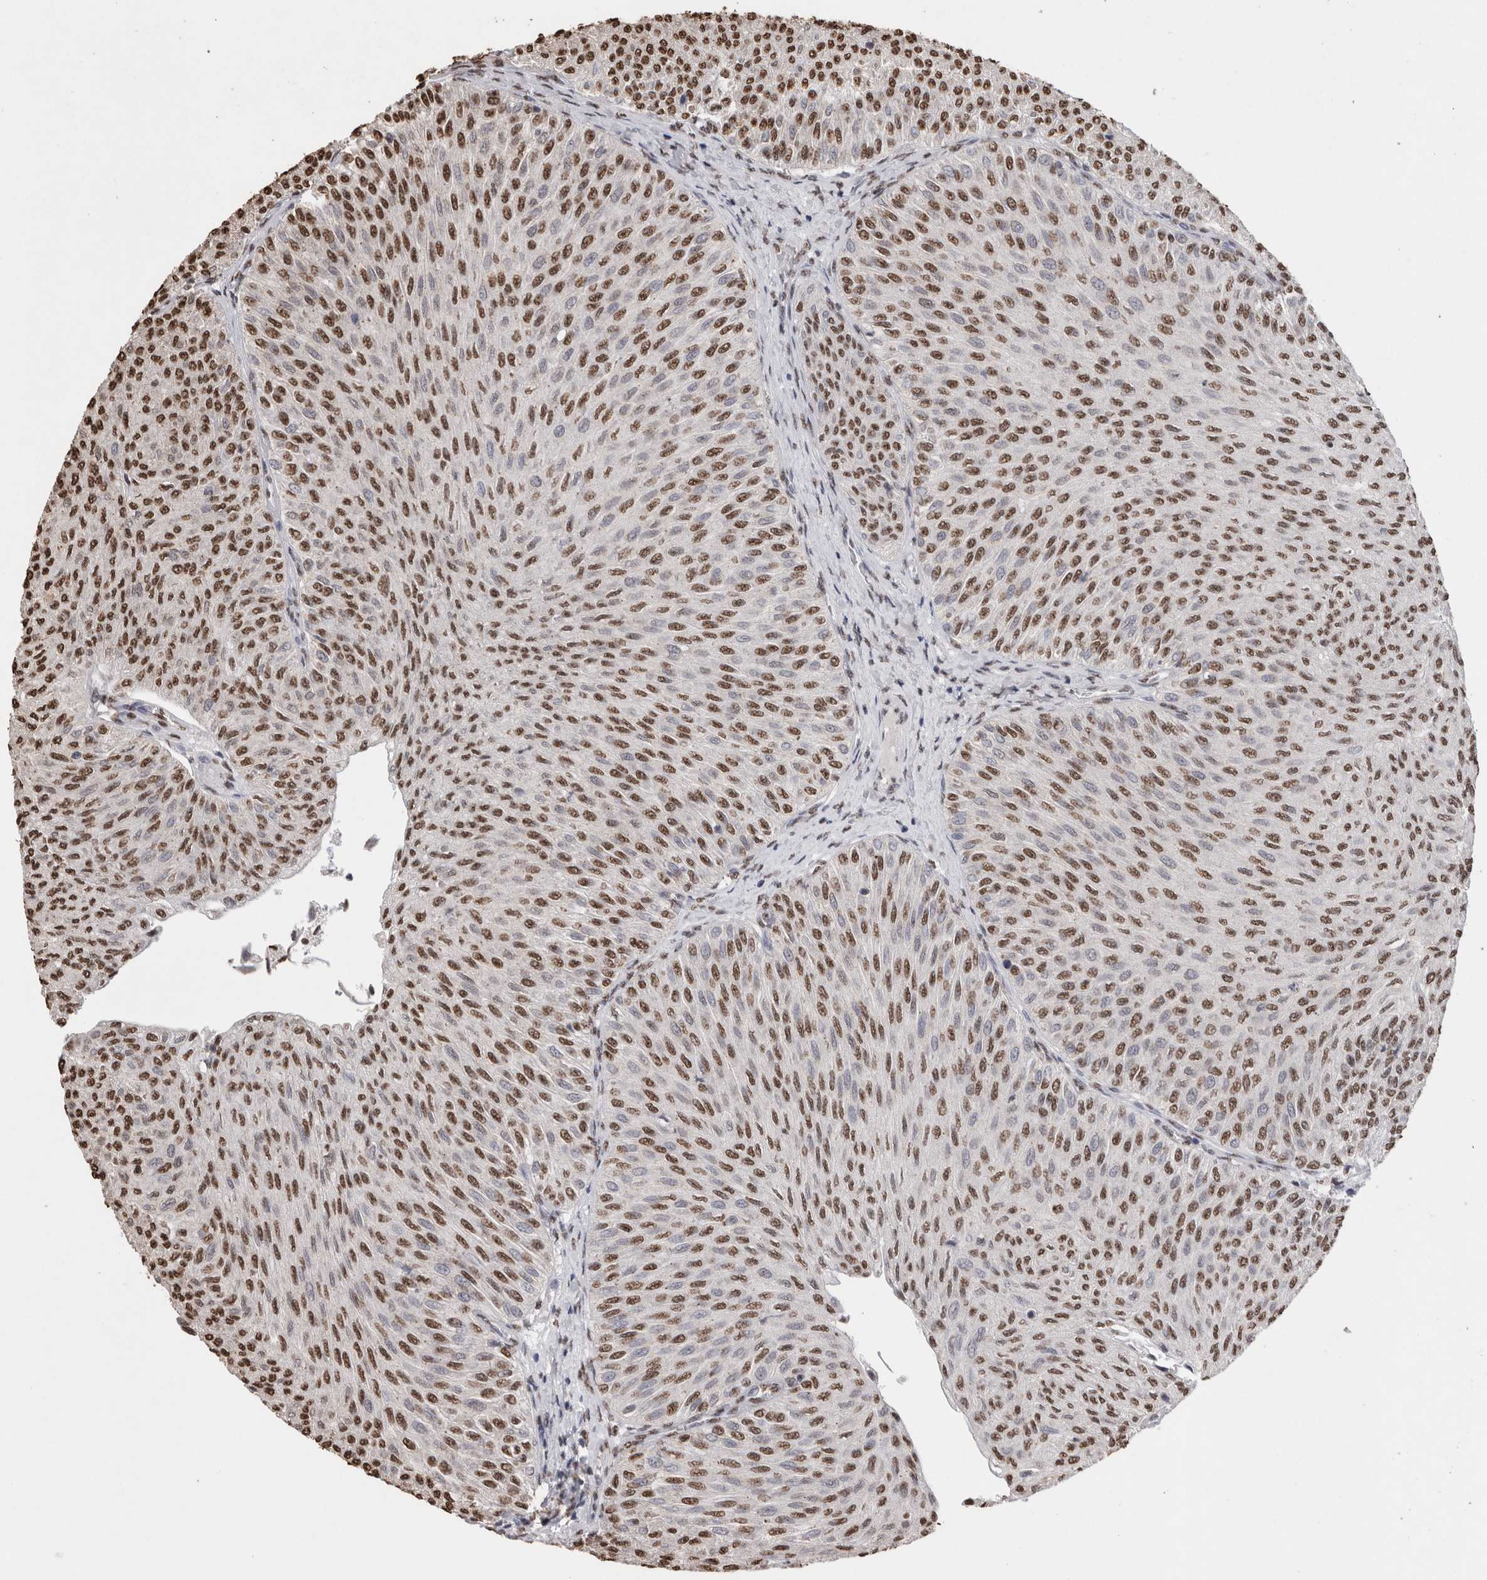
{"staining": {"intensity": "moderate", "quantity": ">75%", "location": "nuclear"}, "tissue": "urothelial cancer", "cell_type": "Tumor cells", "image_type": "cancer", "snomed": [{"axis": "morphology", "description": "Urothelial carcinoma, Low grade"}, {"axis": "topography", "description": "Urinary bladder"}], "caption": "A high-resolution photomicrograph shows immunohistochemistry staining of urothelial cancer, which exhibits moderate nuclear staining in about >75% of tumor cells.", "gene": "NTHL1", "patient": {"sex": "male", "age": 78}}